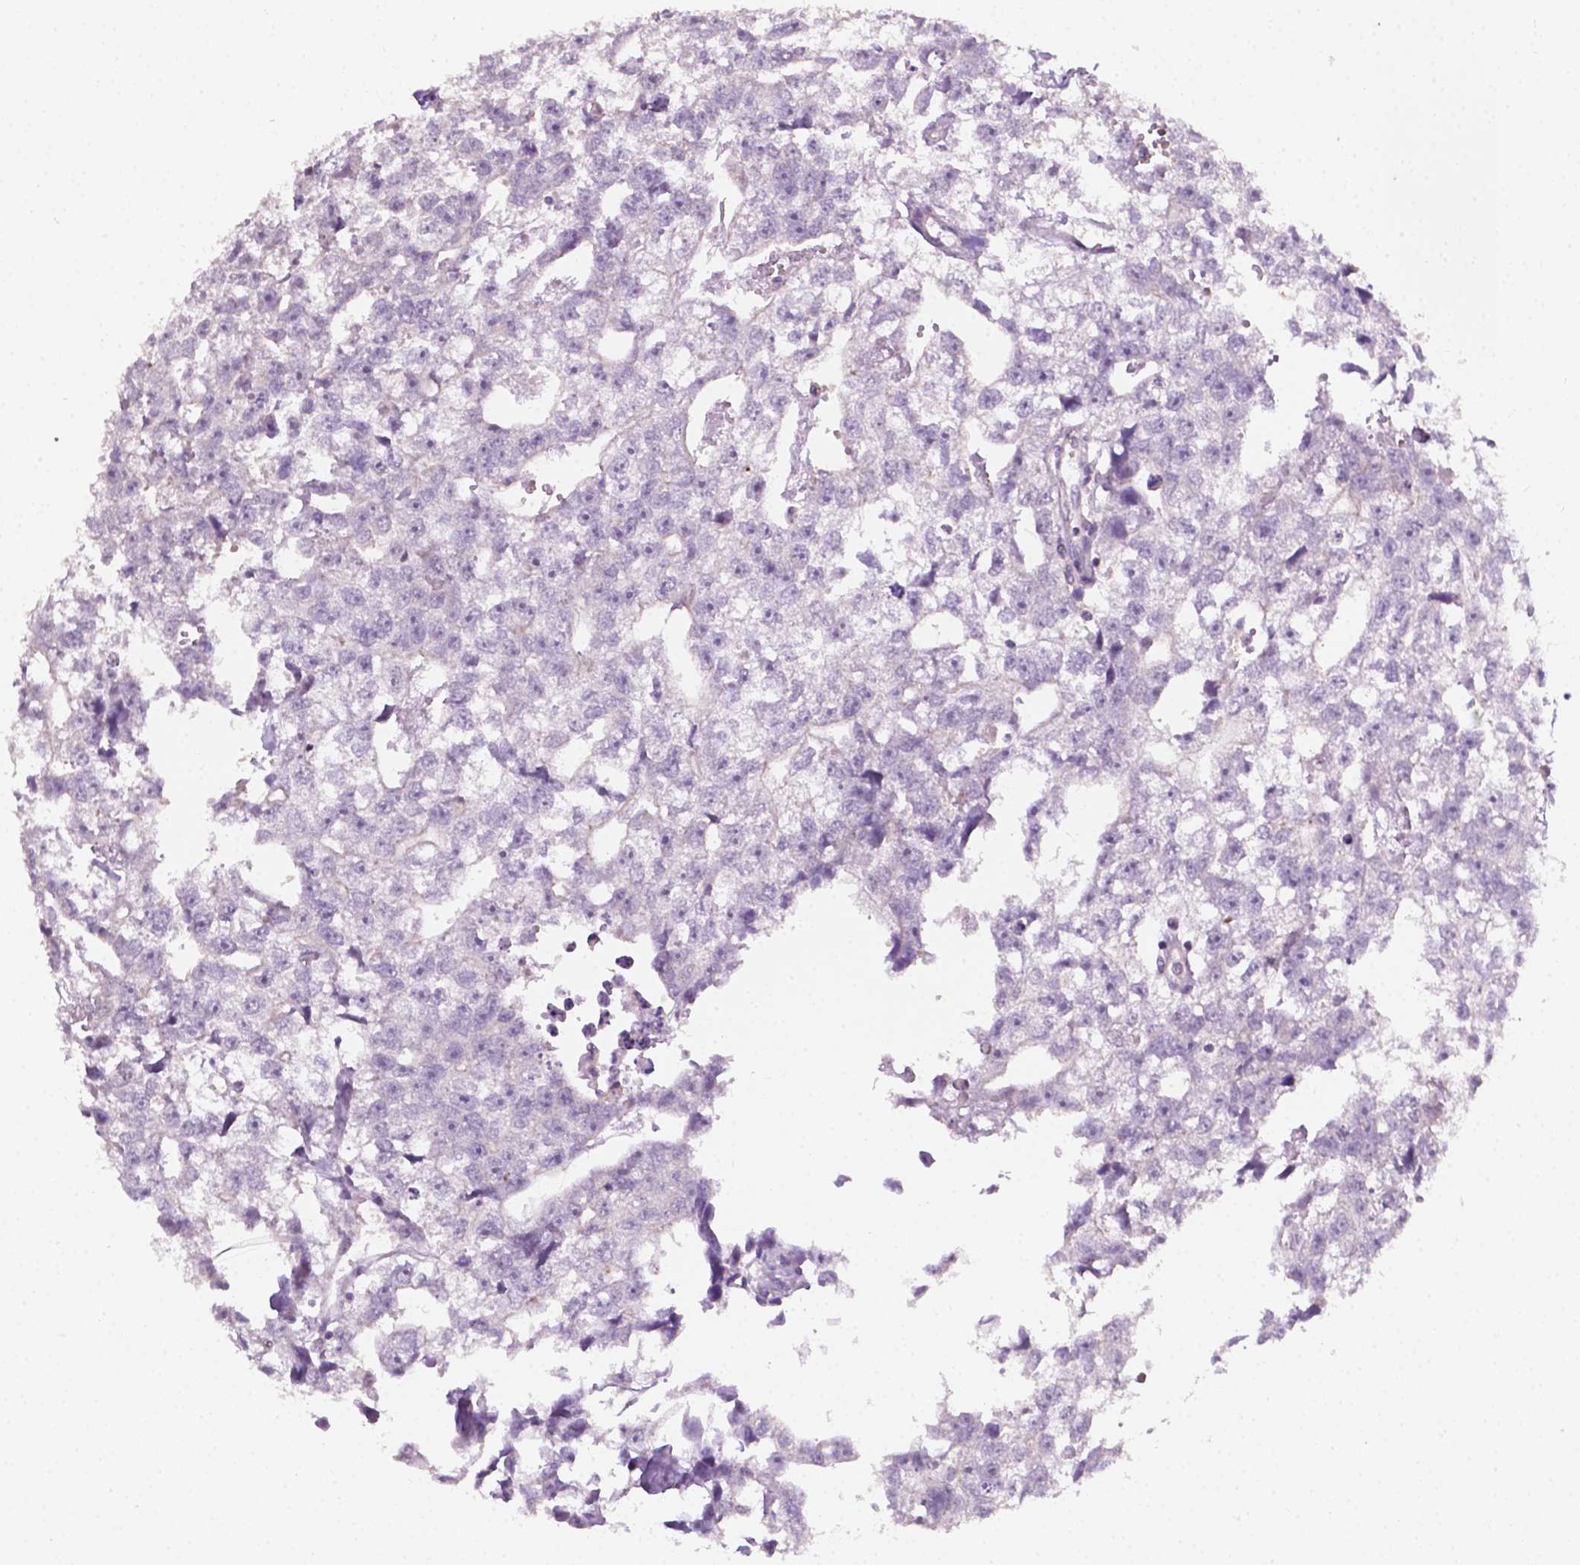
{"staining": {"intensity": "negative", "quantity": "none", "location": "none"}, "tissue": "testis cancer", "cell_type": "Tumor cells", "image_type": "cancer", "snomed": [{"axis": "morphology", "description": "Carcinoma, Embryonal, NOS"}, {"axis": "morphology", "description": "Teratoma, malignant, NOS"}, {"axis": "topography", "description": "Testis"}], "caption": "DAB immunohistochemical staining of testis cancer (malignant teratoma) reveals no significant positivity in tumor cells.", "gene": "EGFR", "patient": {"sex": "male", "age": 44}}